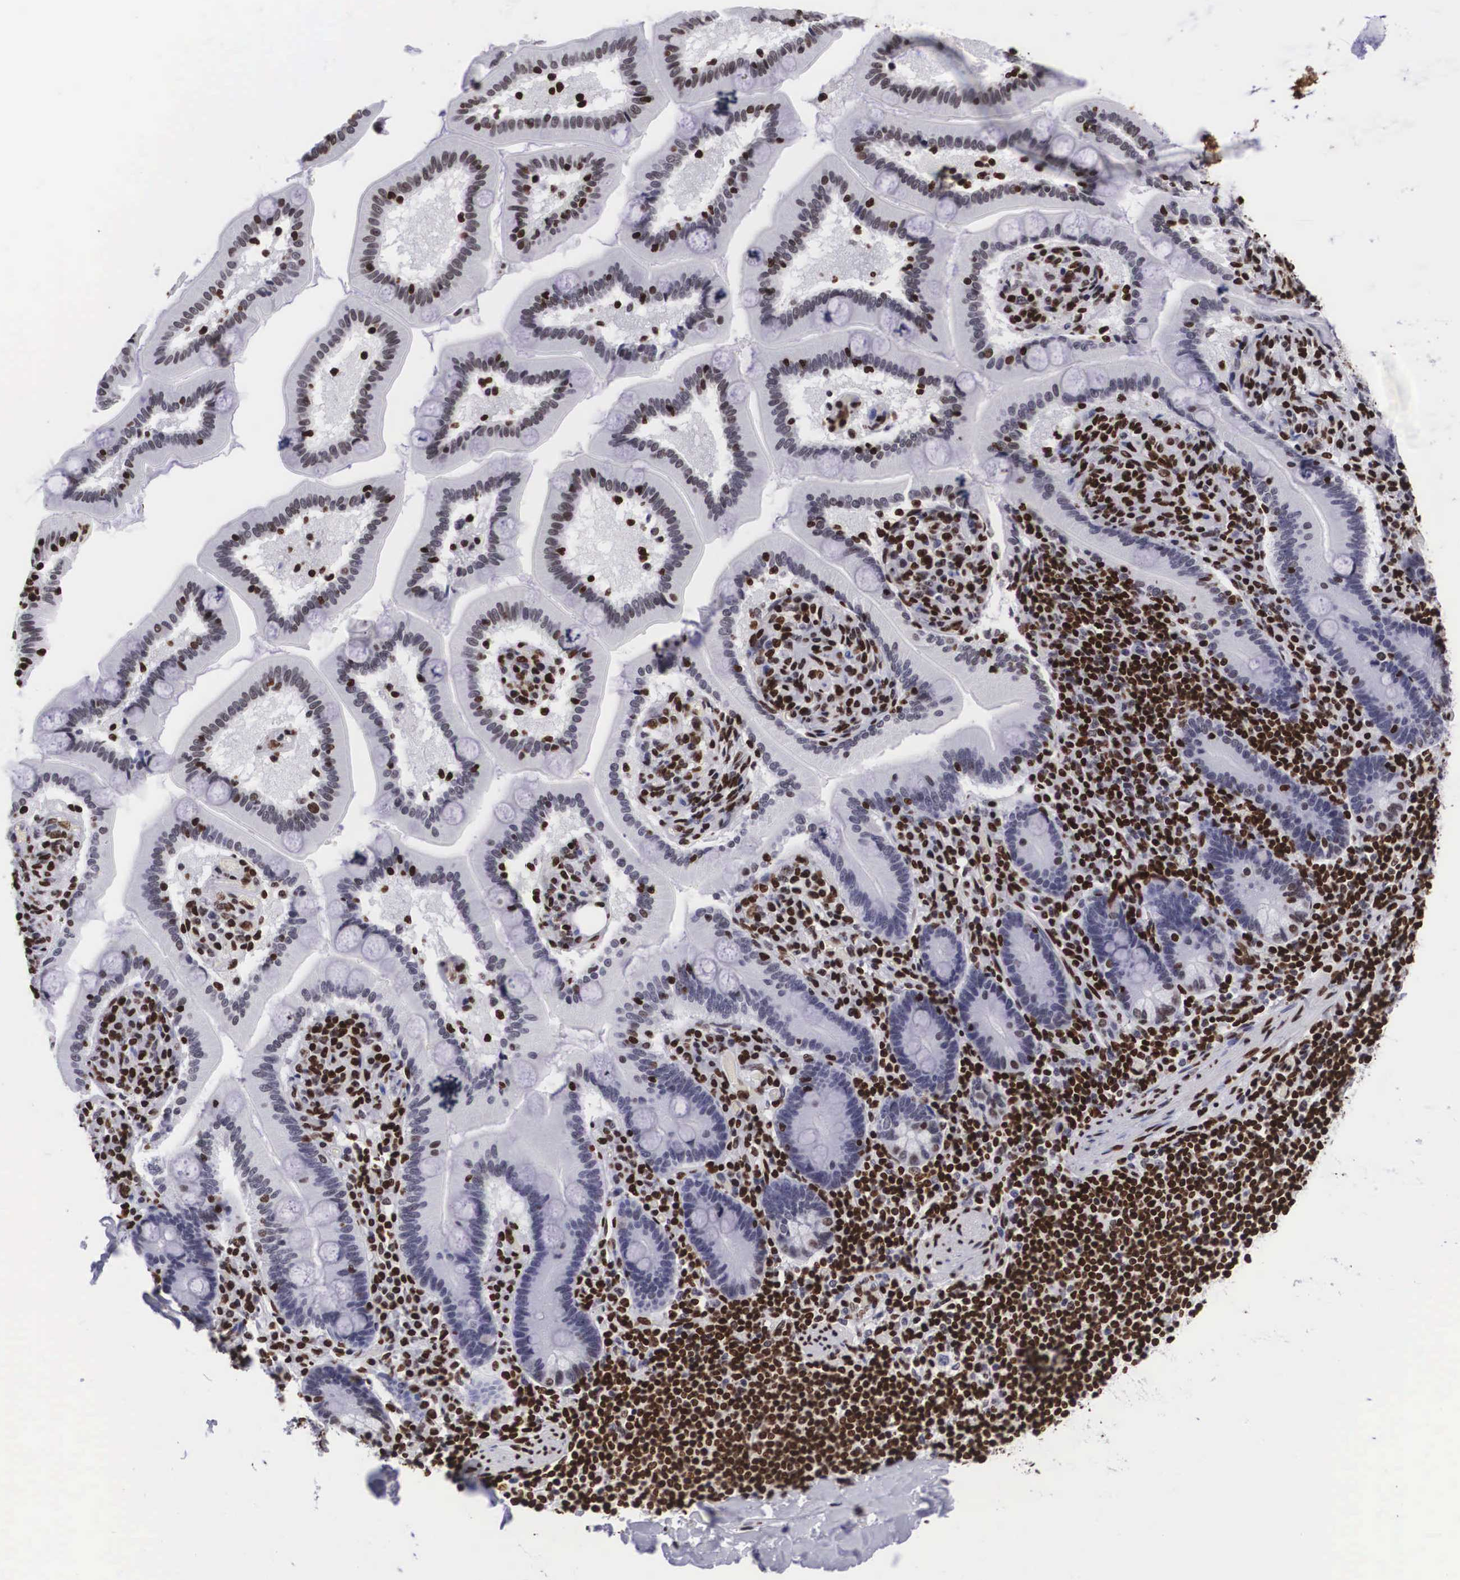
{"staining": {"intensity": "strong", "quantity": ">75%", "location": "nuclear"}, "tissue": "adipose tissue", "cell_type": "Adipocytes", "image_type": "normal", "snomed": [{"axis": "morphology", "description": "Normal tissue, NOS"}, {"axis": "topography", "description": "Duodenum"}], "caption": "Immunohistochemical staining of normal adipose tissue shows high levels of strong nuclear staining in about >75% of adipocytes.", "gene": "MECP2", "patient": {"sex": "male", "age": 63}}